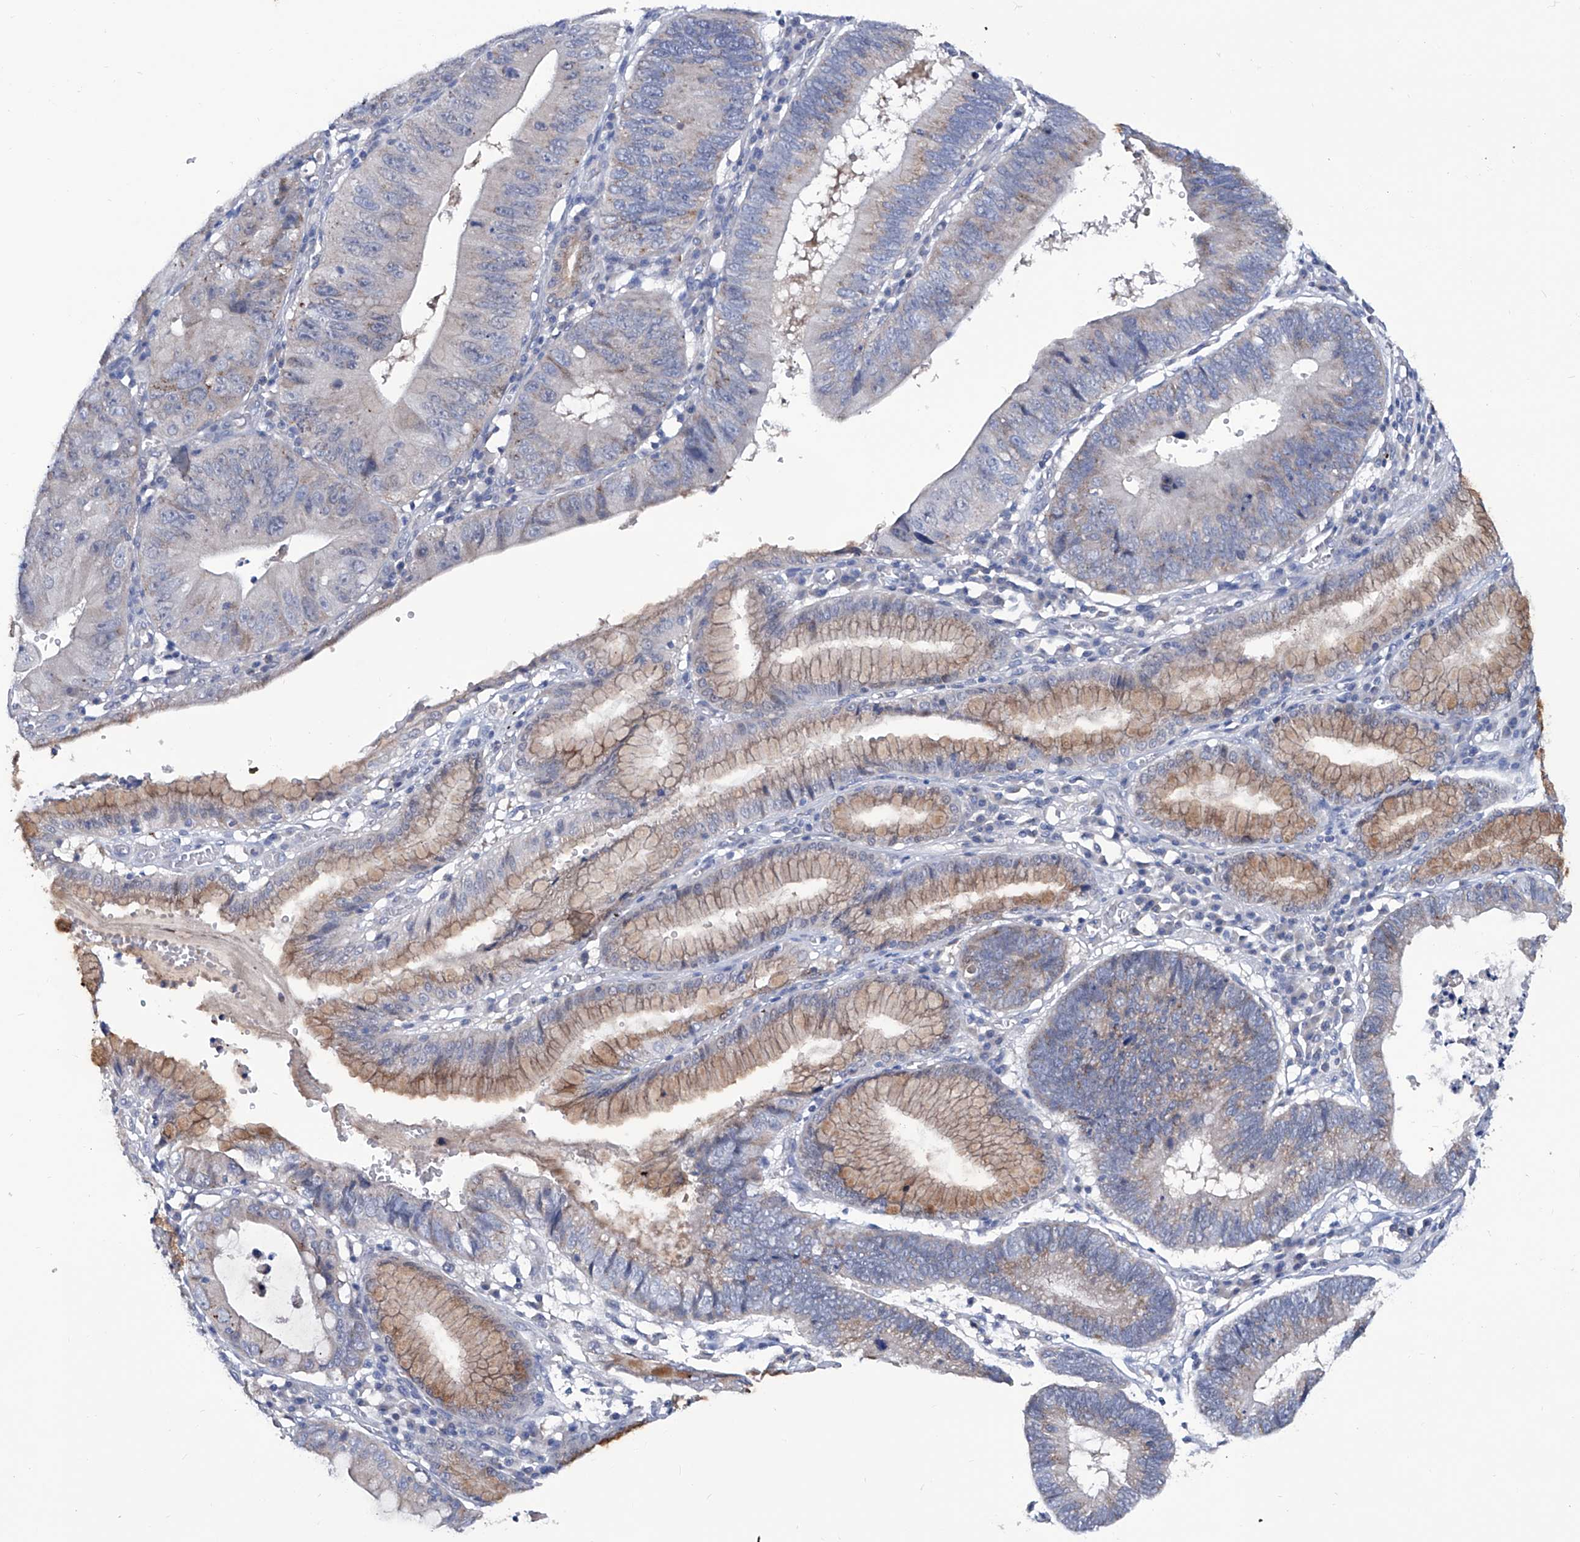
{"staining": {"intensity": "negative", "quantity": "none", "location": "none"}, "tissue": "stomach cancer", "cell_type": "Tumor cells", "image_type": "cancer", "snomed": [{"axis": "morphology", "description": "Adenocarcinoma, NOS"}, {"axis": "topography", "description": "Stomach"}], "caption": "This is an IHC histopathology image of stomach adenocarcinoma. There is no expression in tumor cells.", "gene": "KLHL17", "patient": {"sex": "male", "age": 59}}